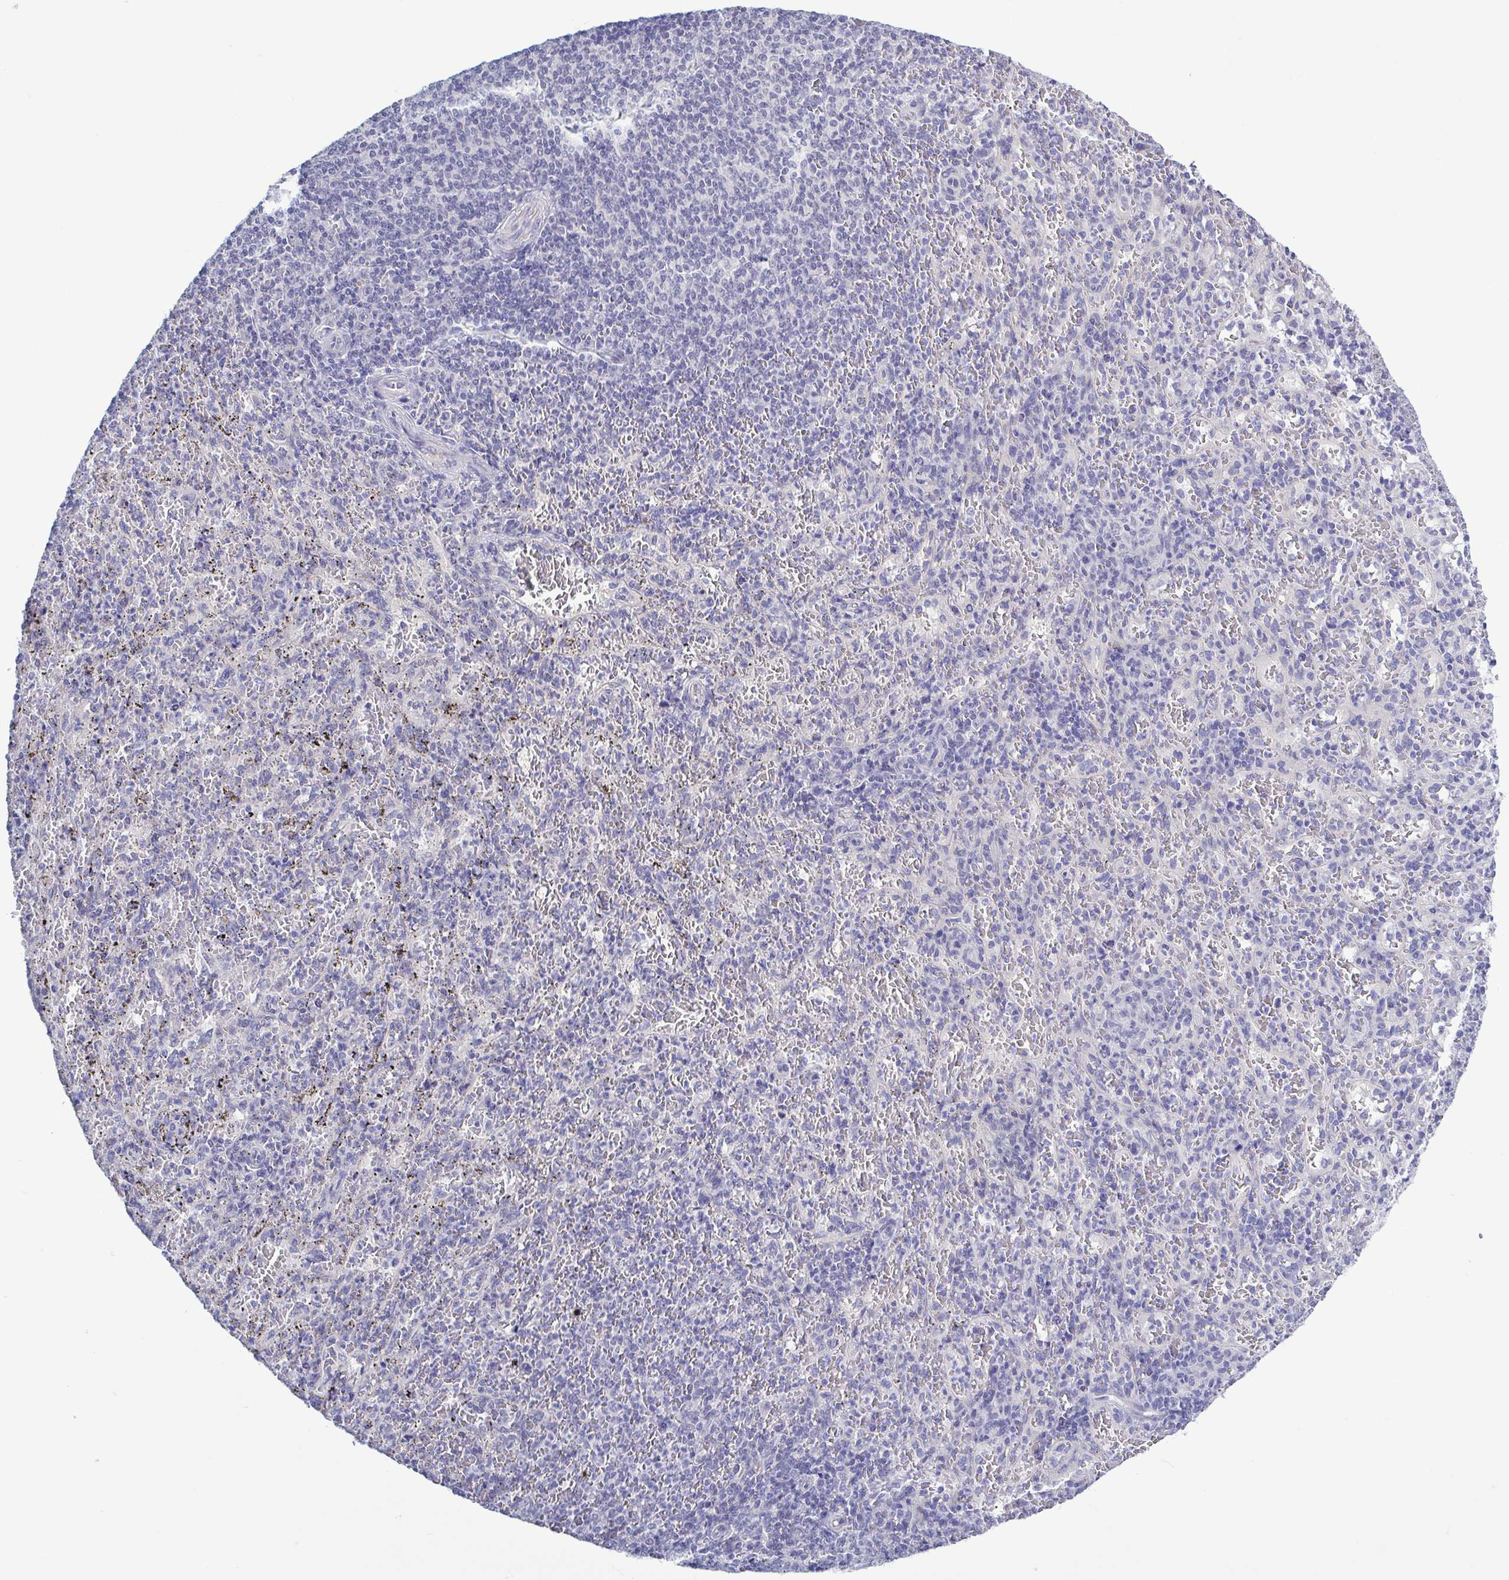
{"staining": {"intensity": "negative", "quantity": "none", "location": "none"}, "tissue": "spleen", "cell_type": "Cells in red pulp", "image_type": "normal", "snomed": [{"axis": "morphology", "description": "Normal tissue, NOS"}, {"axis": "topography", "description": "Spleen"}], "caption": "Immunohistochemistry (IHC) of unremarkable human spleen displays no staining in cells in red pulp. (DAB (3,3'-diaminobenzidine) immunohistochemistry (IHC) visualized using brightfield microscopy, high magnification).", "gene": "TEX12", "patient": {"sex": "male", "age": 57}}